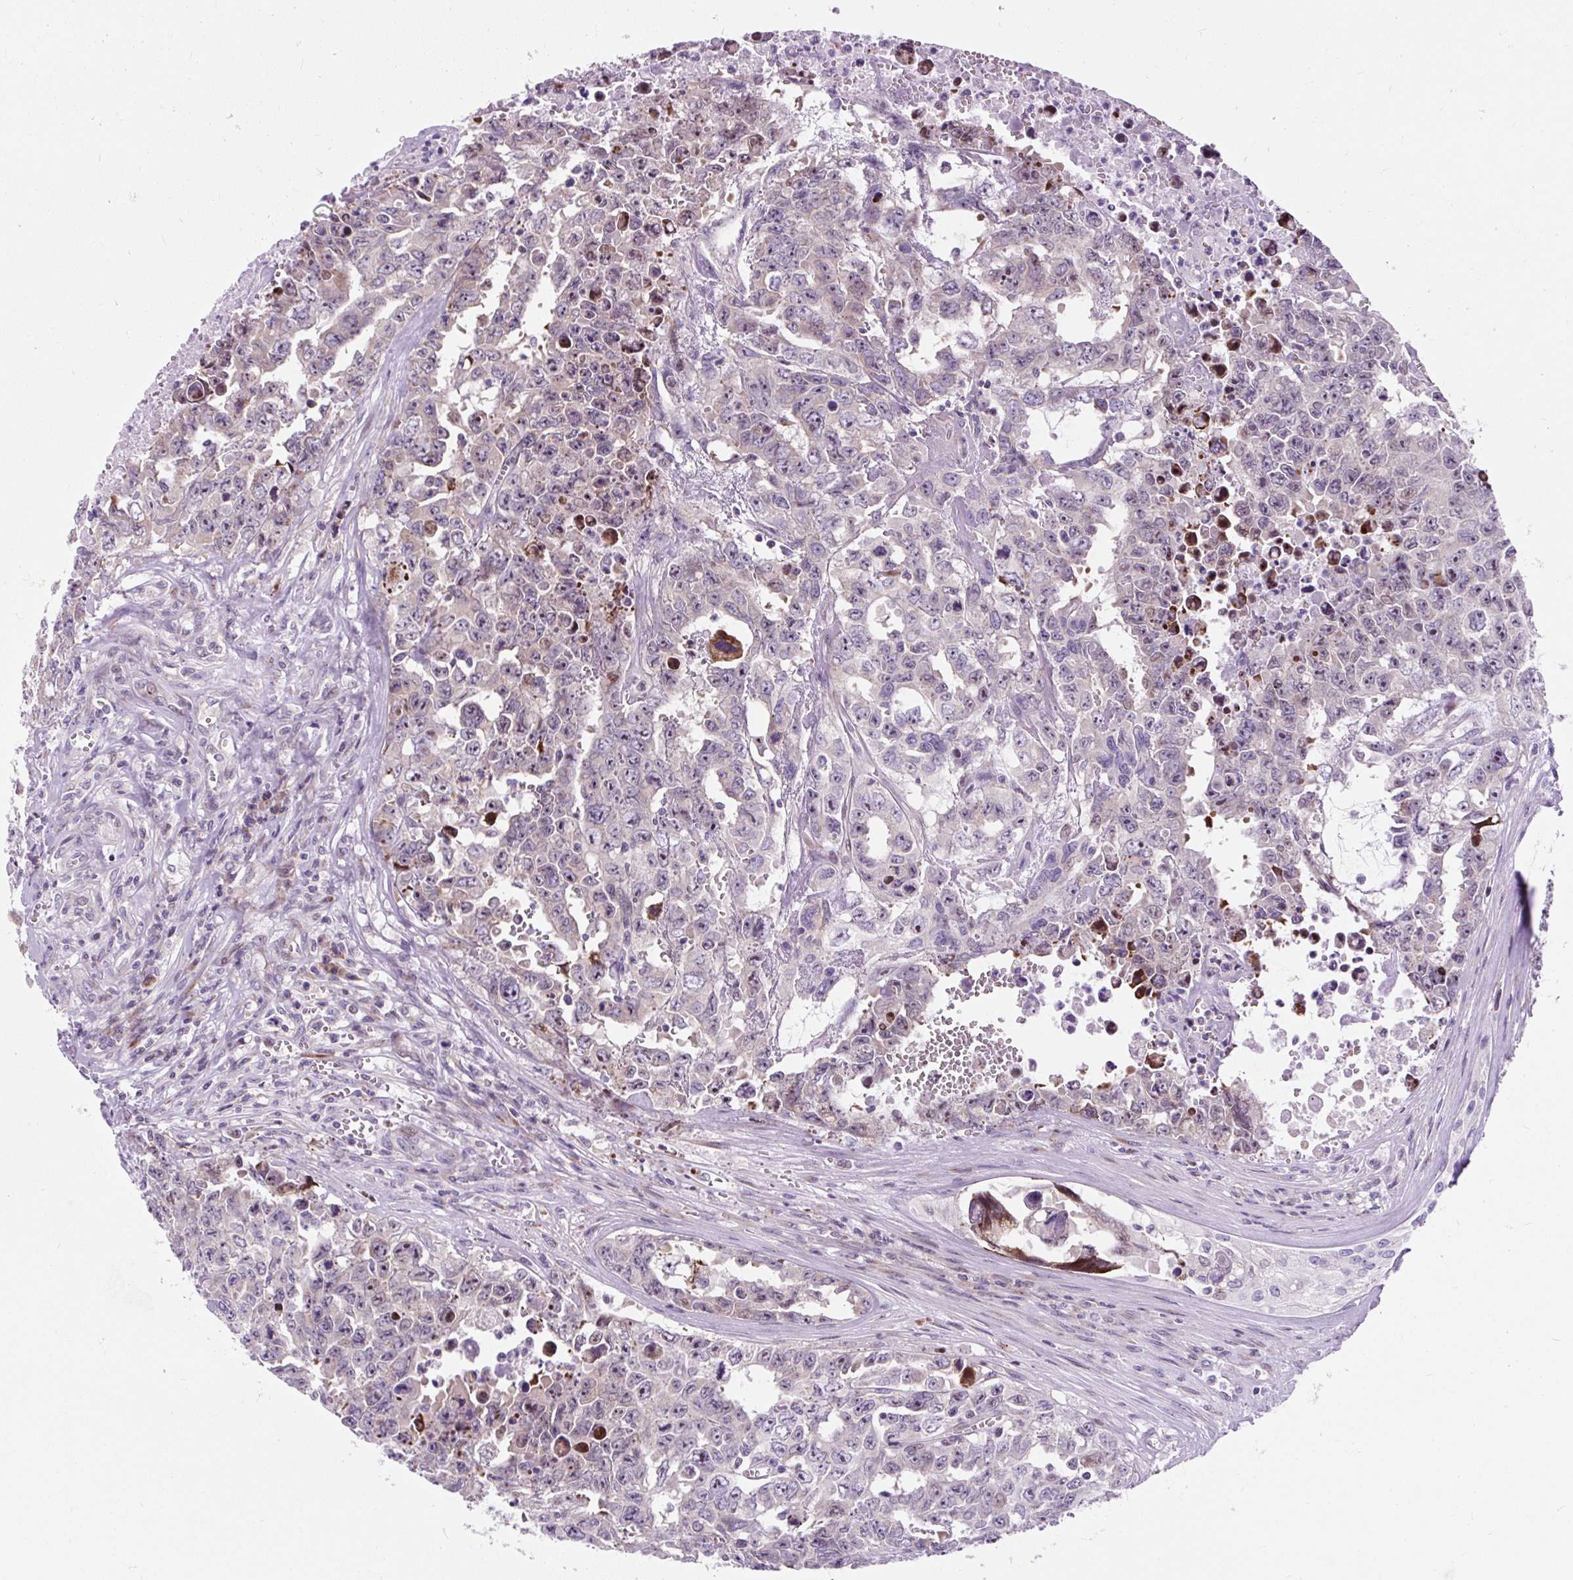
{"staining": {"intensity": "negative", "quantity": "none", "location": "none"}, "tissue": "testis cancer", "cell_type": "Tumor cells", "image_type": "cancer", "snomed": [{"axis": "morphology", "description": "Carcinoma, Embryonal, NOS"}, {"axis": "topography", "description": "Testis"}], "caption": "Testis cancer (embryonal carcinoma) stained for a protein using immunohistochemistry (IHC) reveals no positivity tumor cells.", "gene": "CISD3", "patient": {"sex": "male", "age": 24}}